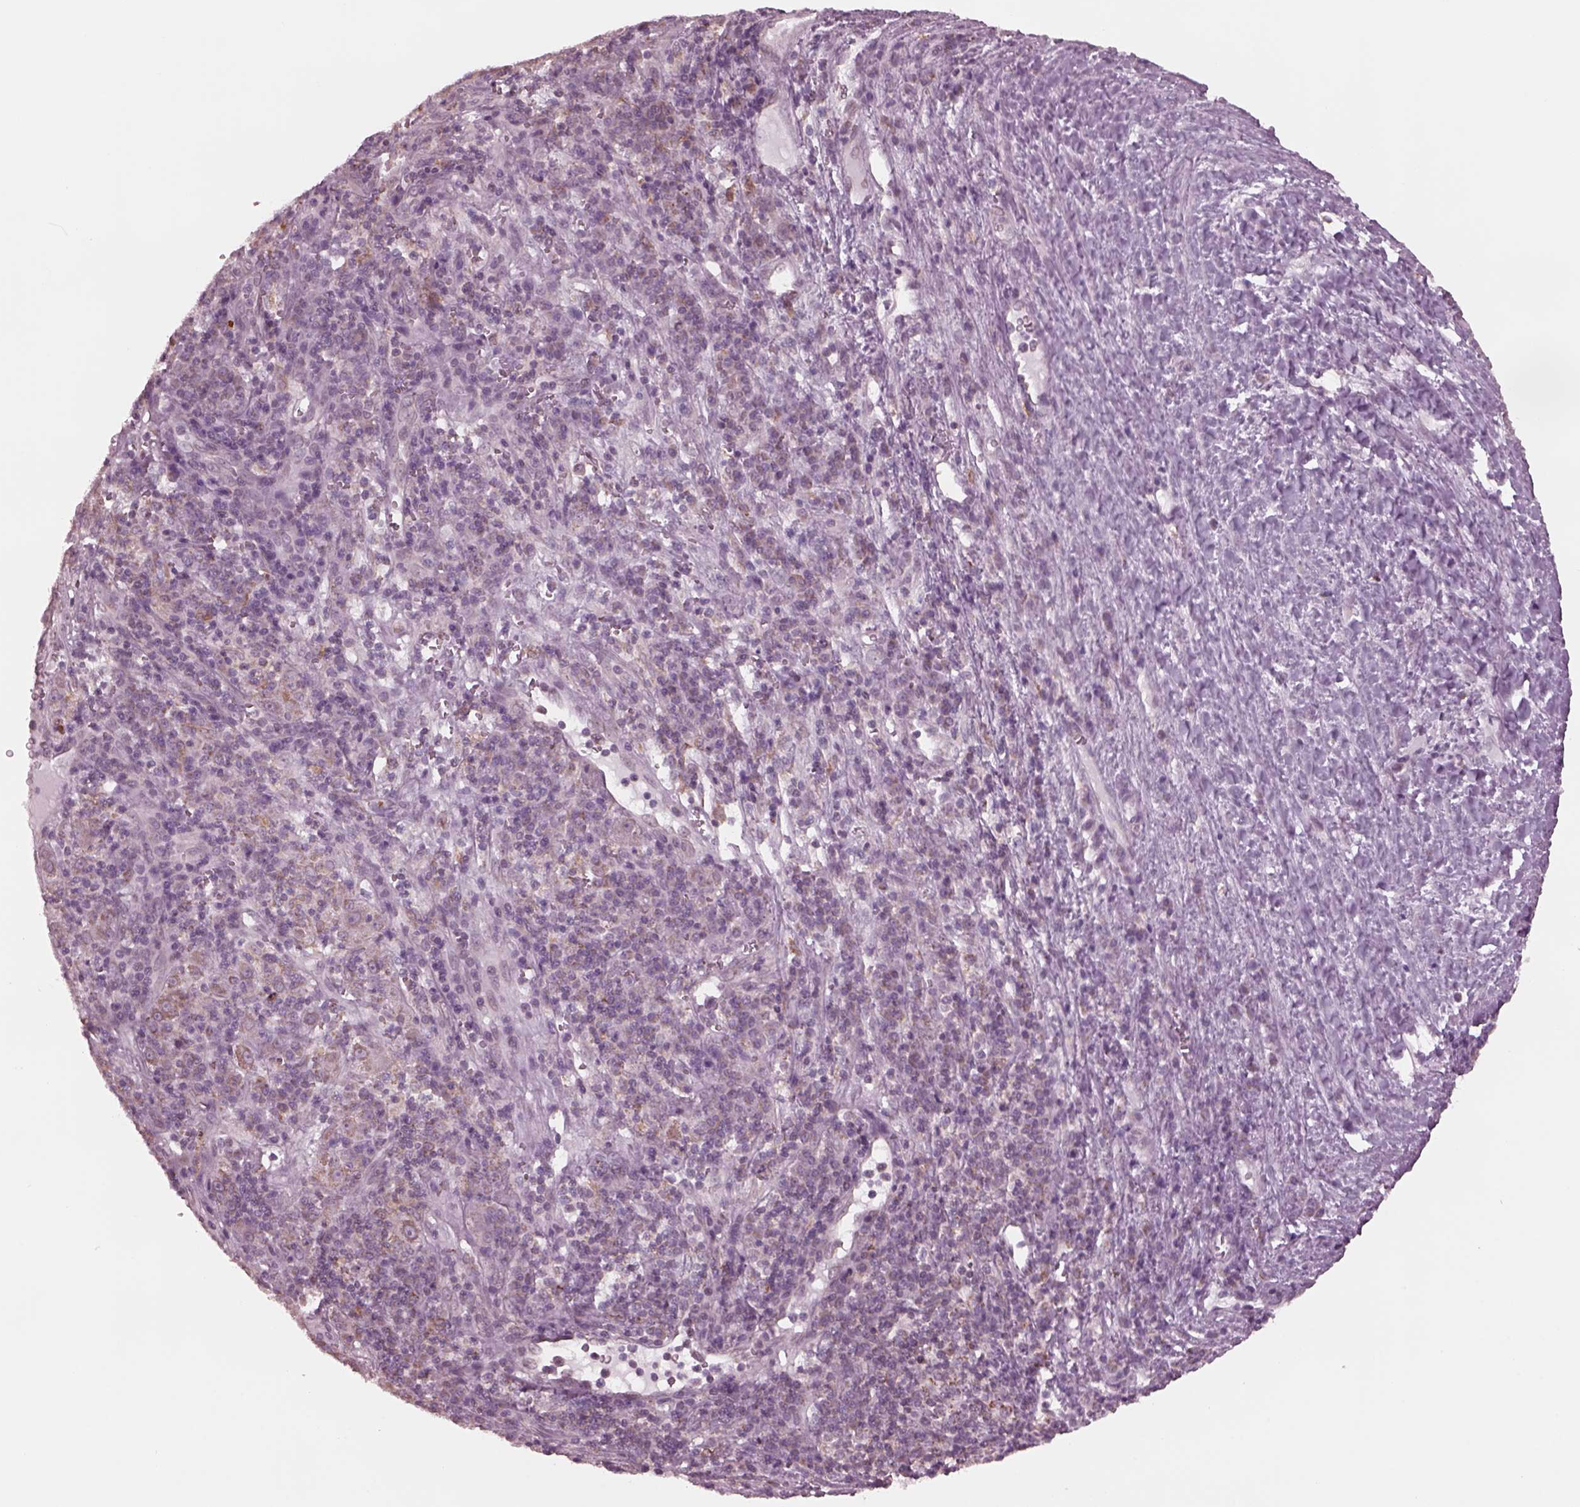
{"staining": {"intensity": "moderate", "quantity": "25%-75%", "location": "cytoplasmic/membranous"}, "tissue": "liver cancer", "cell_type": "Tumor cells", "image_type": "cancer", "snomed": [{"axis": "morphology", "description": "Carcinoma, Hepatocellular, NOS"}, {"axis": "topography", "description": "Liver"}], "caption": "Protein expression by immunohistochemistry reveals moderate cytoplasmic/membranous expression in about 25%-75% of tumor cells in liver cancer (hepatocellular carcinoma). Using DAB (3,3'-diaminobenzidine) (brown) and hematoxylin (blue) stains, captured at high magnification using brightfield microscopy.", "gene": "CELSR3", "patient": {"sex": "female", "age": 60}}